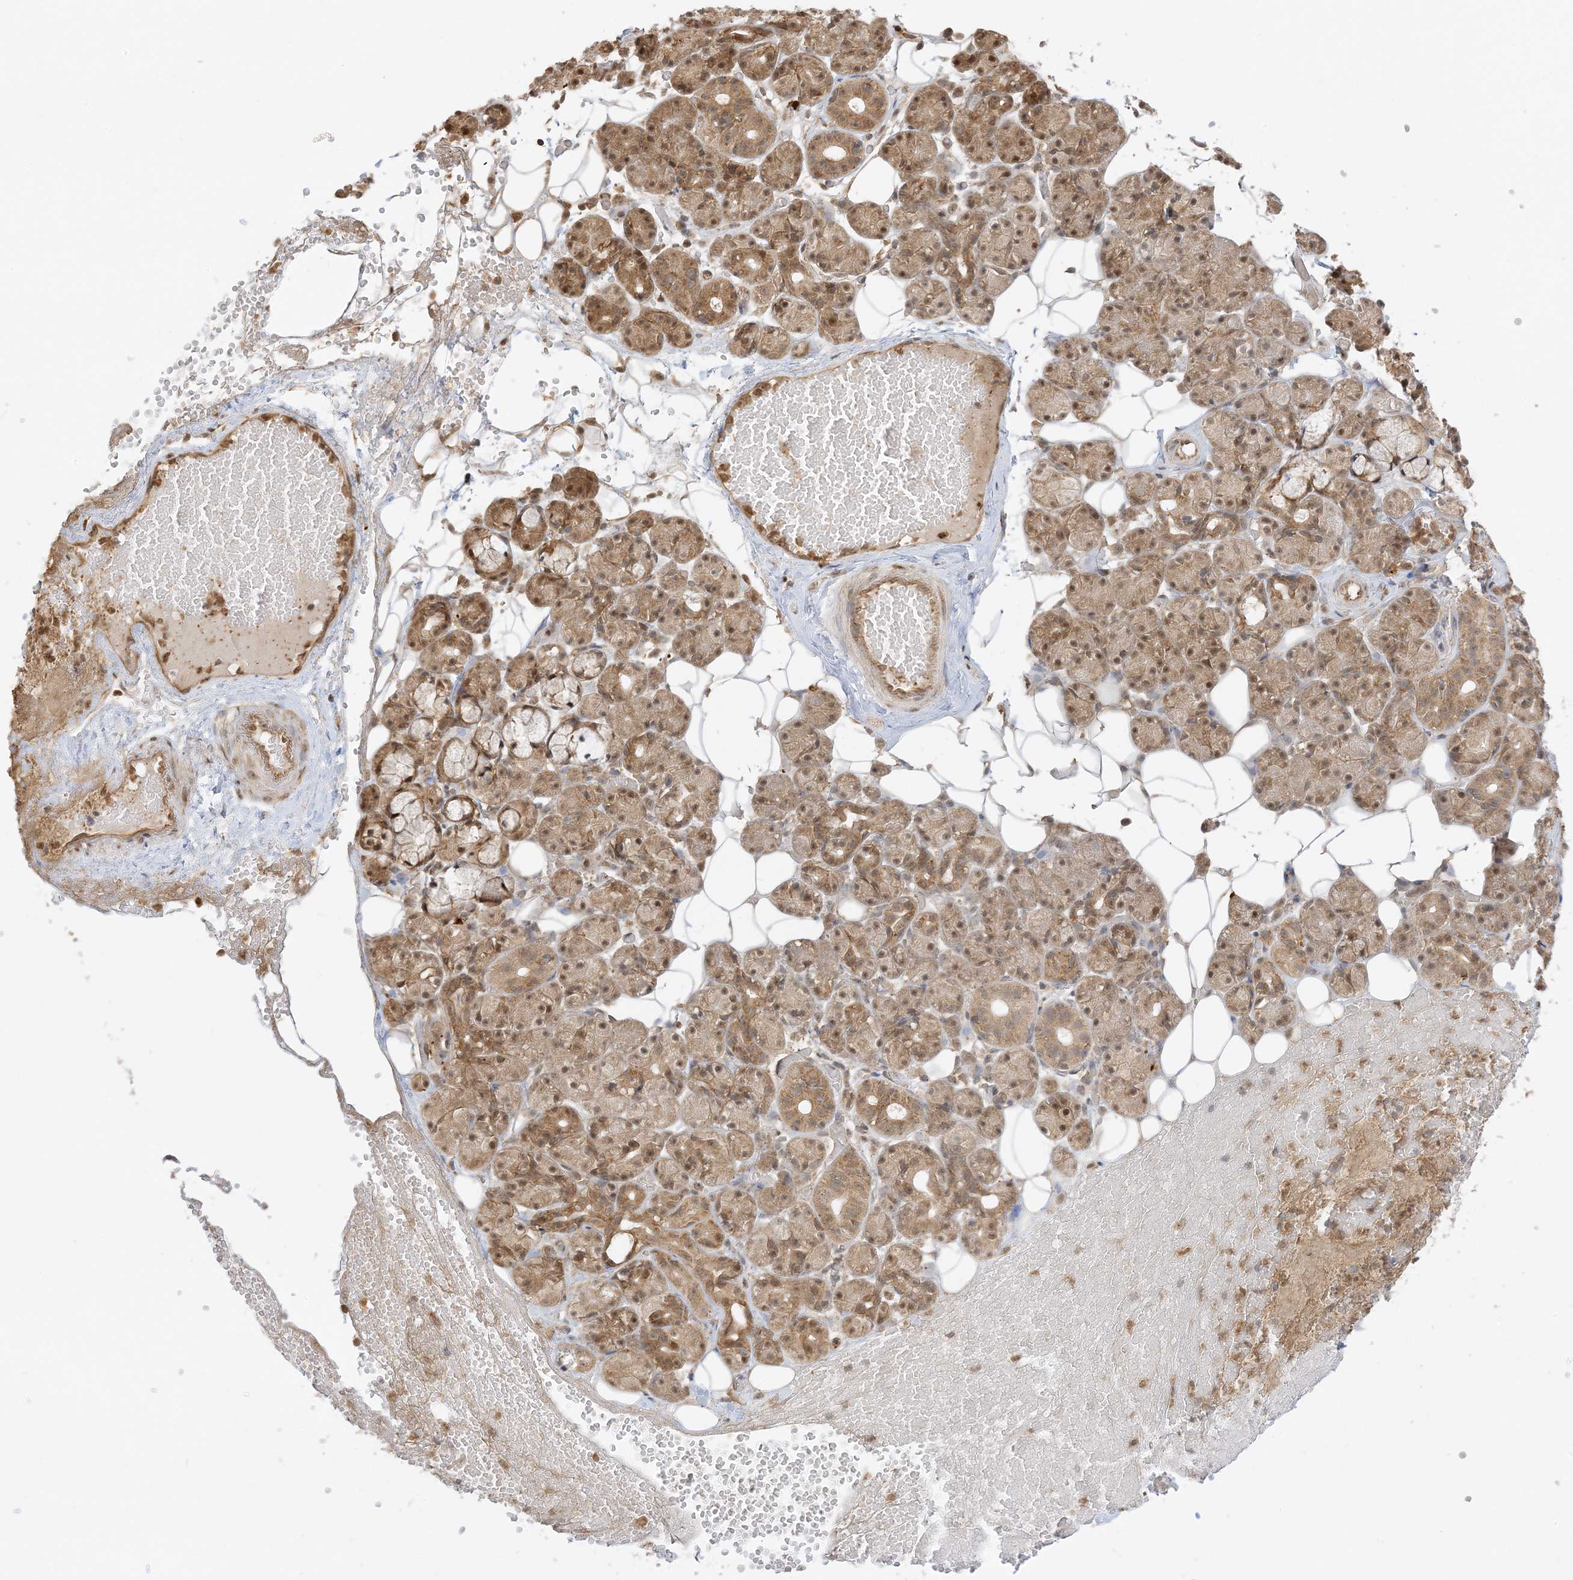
{"staining": {"intensity": "moderate", "quantity": ">75%", "location": "cytoplasmic/membranous,nuclear"}, "tissue": "salivary gland", "cell_type": "Glandular cells", "image_type": "normal", "snomed": [{"axis": "morphology", "description": "Normal tissue, NOS"}, {"axis": "topography", "description": "Salivary gland"}], "caption": "DAB immunohistochemical staining of unremarkable salivary gland displays moderate cytoplasmic/membranous,nuclear protein staining in about >75% of glandular cells.", "gene": "UBAP2L", "patient": {"sex": "male", "age": 63}}